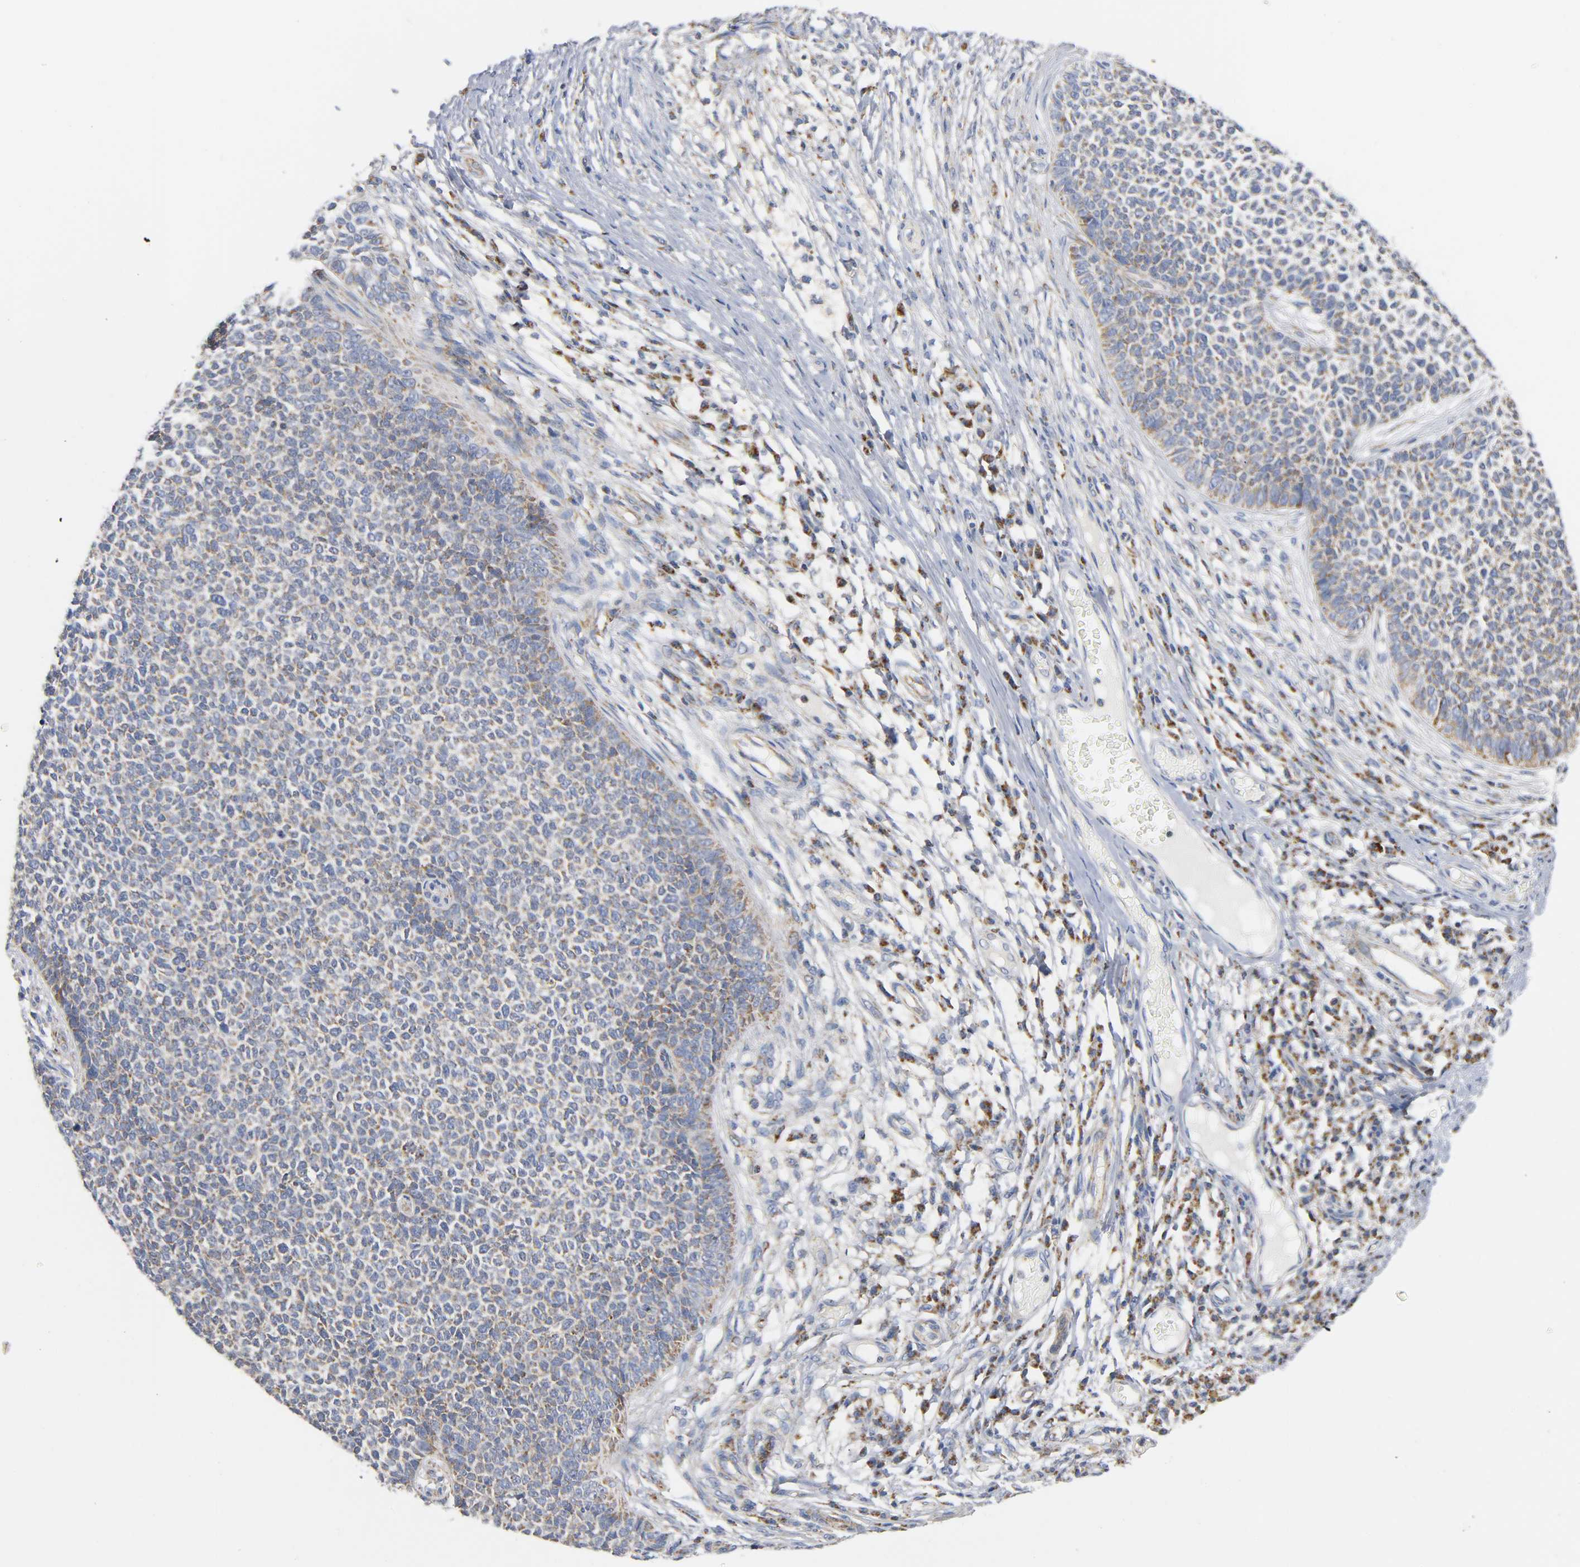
{"staining": {"intensity": "moderate", "quantity": "25%-75%", "location": "cytoplasmic/membranous"}, "tissue": "skin cancer", "cell_type": "Tumor cells", "image_type": "cancer", "snomed": [{"axis": "morphology", "description": "Basal cell carcinoma"}, {"axis": "topography", "description": "Skin"}], "caption": "Skin cancer (basal cell carcinoma) tissue exhibits moderate cytoplasmic/membranous positivity in approximately 25%-75% of tumor cells, visualized by immunohistochemistry.", "gene": "BAK1", "patient": {"sex": "female", "age": 84}}